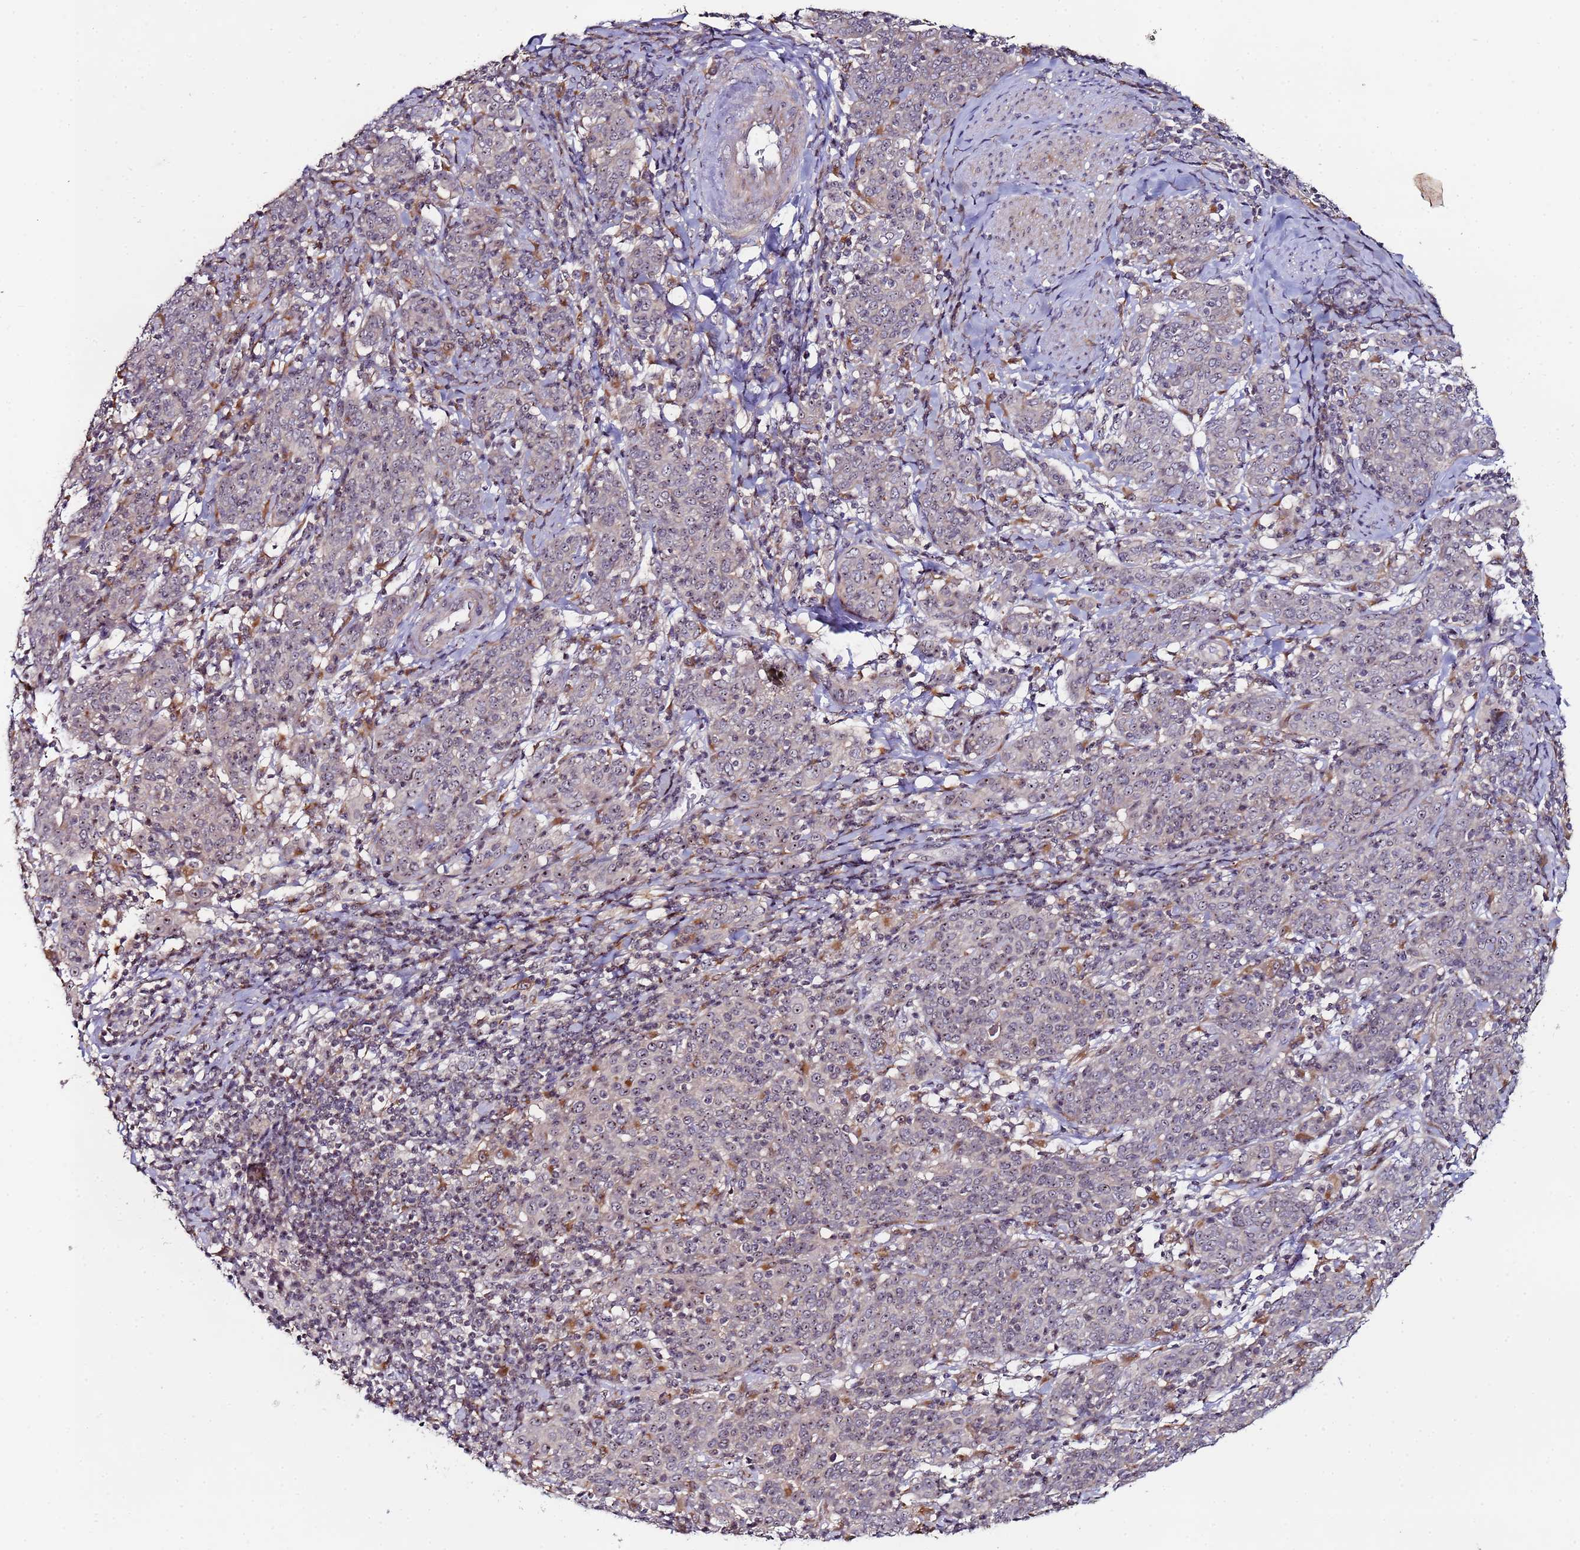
{"staining": {"intensity": "negative", "quantity": "none", "location": "none"}, "tissue": "cervical cancer", "cell_type": "Tumor cells", "image_type": "cancer", "snomed": [{"axis": "morphology", "description": "Squamous cell carcinoma, NOS"}, {"axis": "topography", "description": "Cervix"}], "caption": "Human cervical cancer (squamous cell carcinoma) stained for a protein using immunohistochemistry (IHC) exhibits no staining in tumor cells.", "gene": "KRI1", "patient": {"sex": "female", "age": 67}}